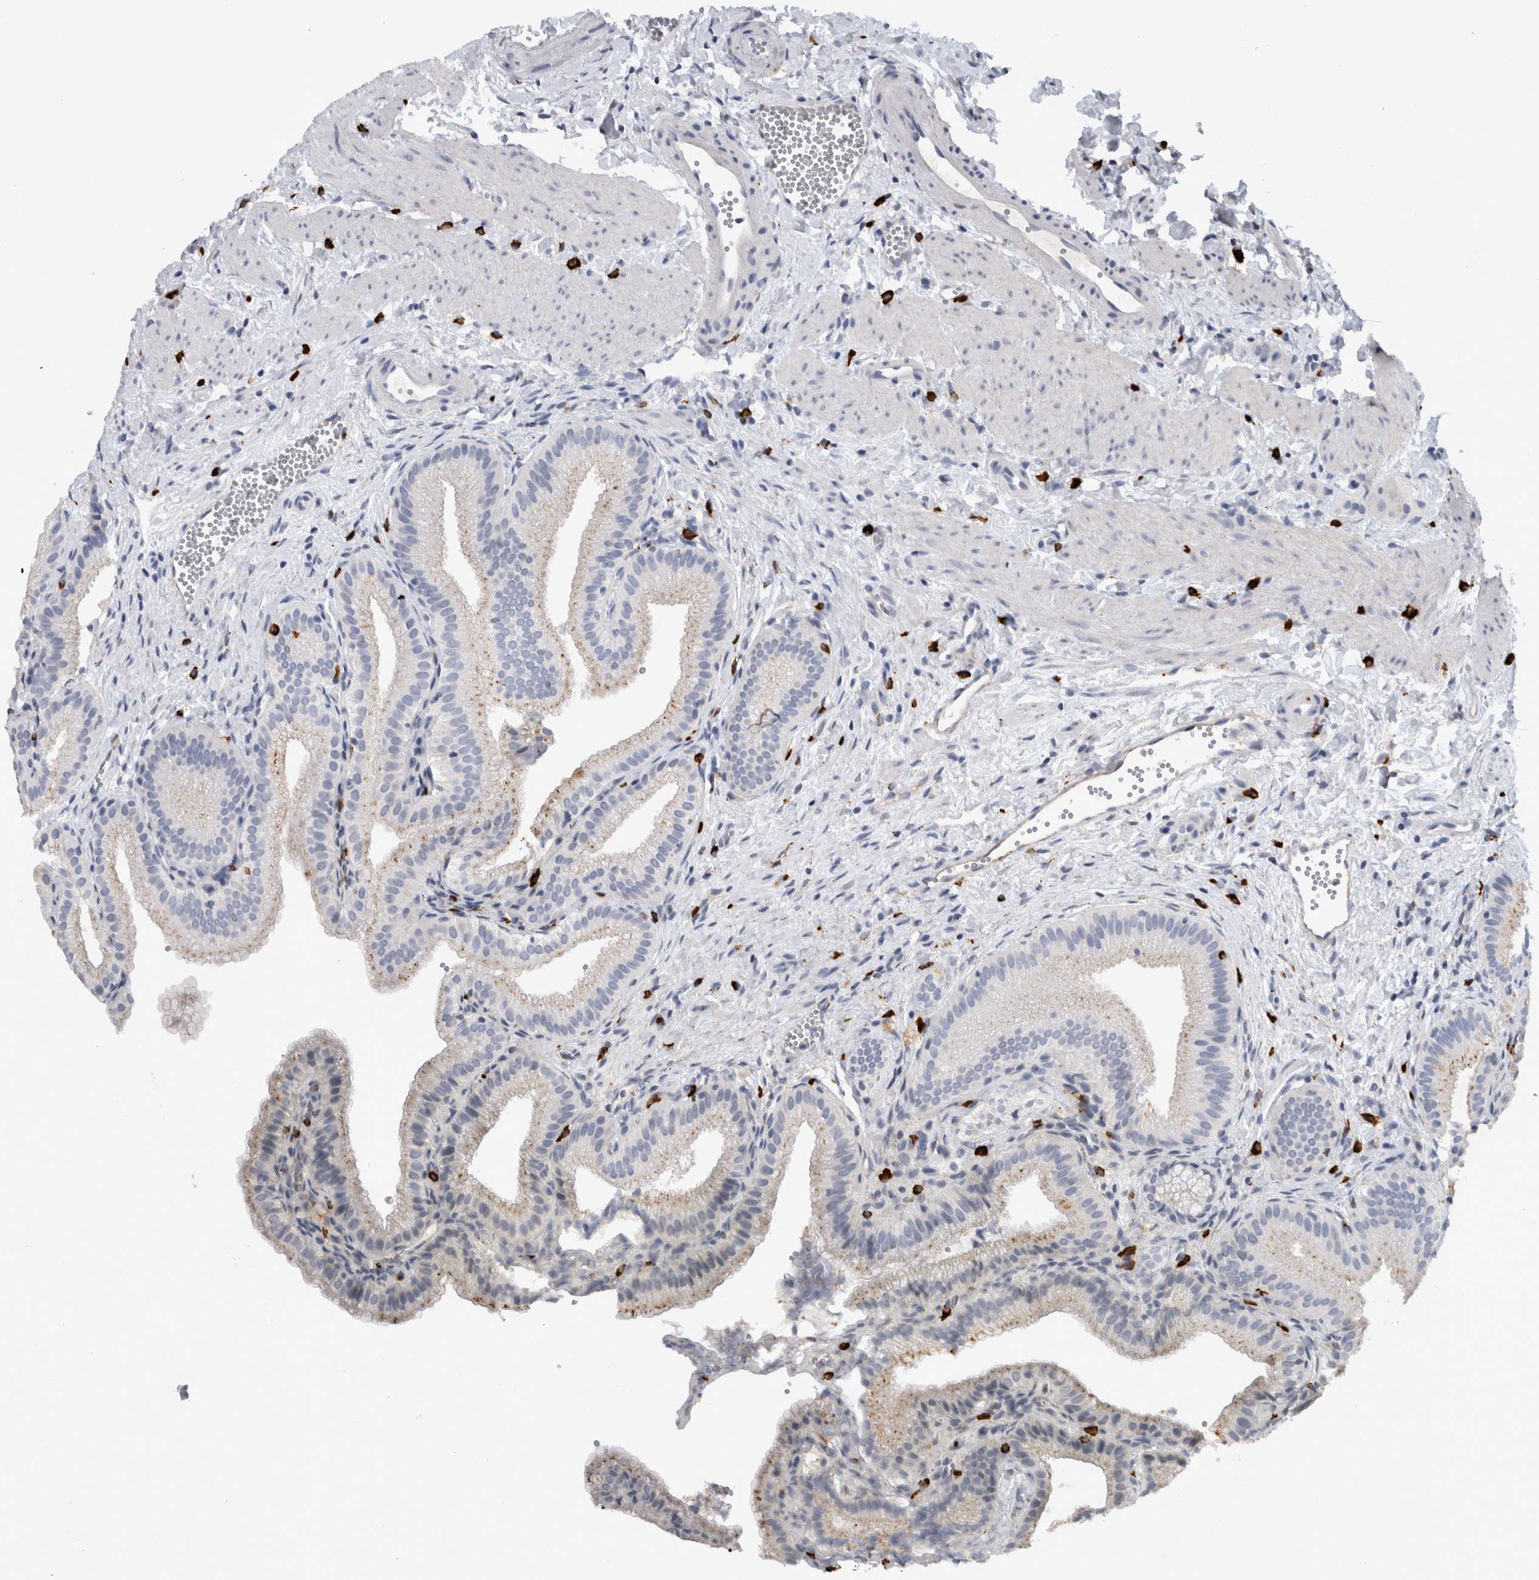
{"staining": {"intensity": "moderate", "quantity": ">75%", "location": "cytoplasmic/membranous"}, "tissue": "gallbladder", "cell_type": "Glandular cells", "image_type": "normal", "snomed": [{"axis": "morphology", "description": "Normal tissue, NOS"}, {"axis": "topography", "description": "Gallbladder"}], "caption": "Brown immunohistochemical staining in unremarkable gallbladder shows moderate cytoplasmic/membranous expression in about >75% of glandular cells. (Brightfield microscopy of DAB IHC at high magnification).", "gene": "CD63", "patient": {"sex": "male", "age": 38}}